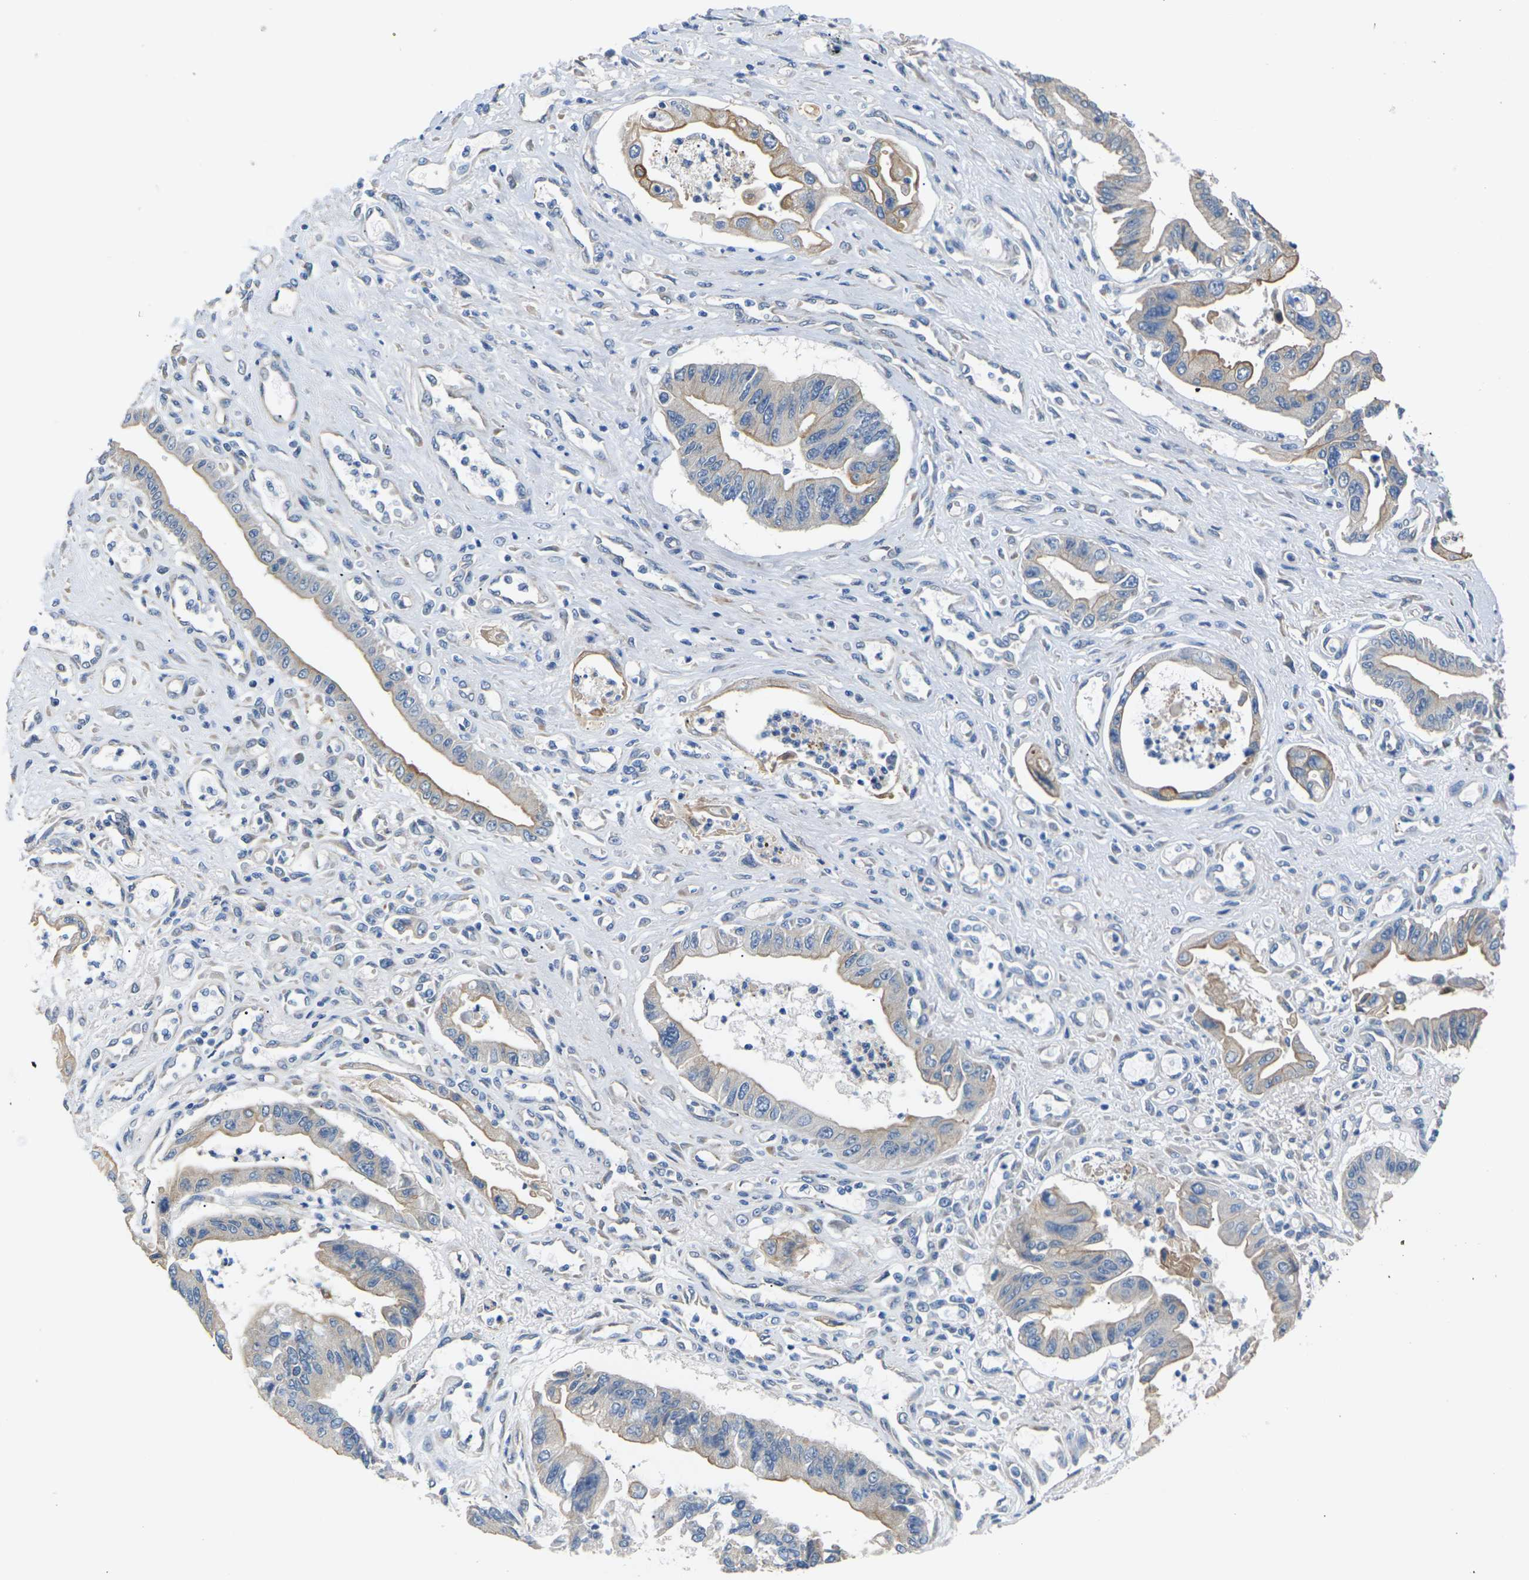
{"staining": {"intensity": "weak", "quantity": "25%-75%", "location": "cytoplasmic/membranous"}, "tissue": "pancreatic cancer", "cell_type": "Tumor cells", "image_type": "cancer", "snomed": [{"axis": "morphology", "description": "Adenocarcinoma, NOS"}, {"axis": "topography", "description": "Pancreas"}], "caption": "Human pancreatic cancer (adenocarcinoma) stained with a brown dye demonstrates weak cytoplasmic/membranous positive expression in about 25%-75% of tumor cells.", "gene": "KLHDC8B", "patient": {"sex": "male", "age": 56}}